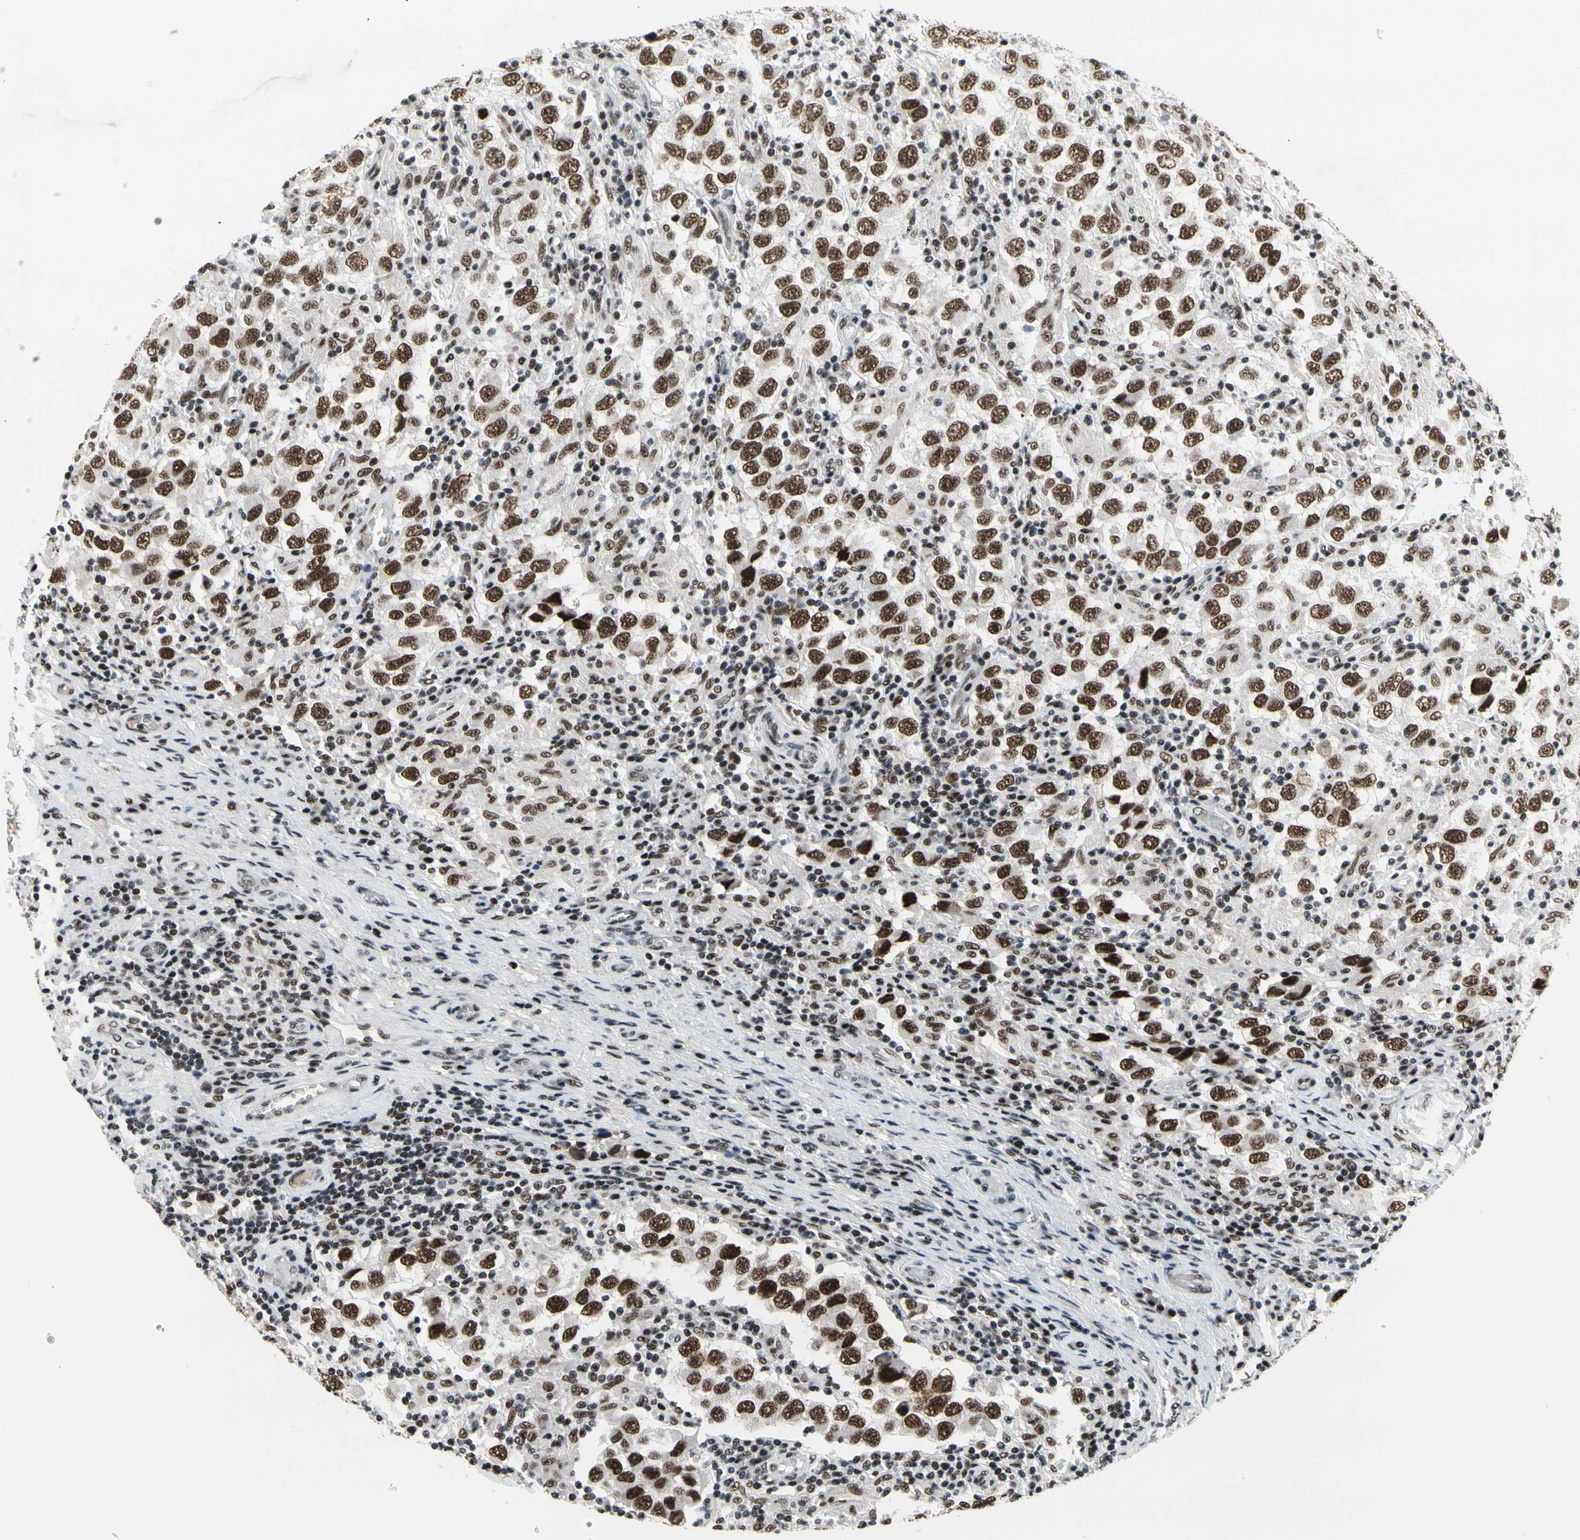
{"staining": {"intensity": "strong", "quantity": ">75%", "location": "nuclear"}, "tissue": "testis cancer", "cell_type": "Tumor cells", "image_type": "cancer", "snomed": [{"axis": "morphology", "description": "Carcinoma, Embryonal, NOS"}, {"axis": "topography", "description": "Testis"}], "caption": "Immunohistochemical staining of human testis cancer reveals high levels of strong nuclear protein positivity in approximately >75% of tumor cells.", "gene": "SRSF11", "patient": {"sex": "male", "age": 21}}